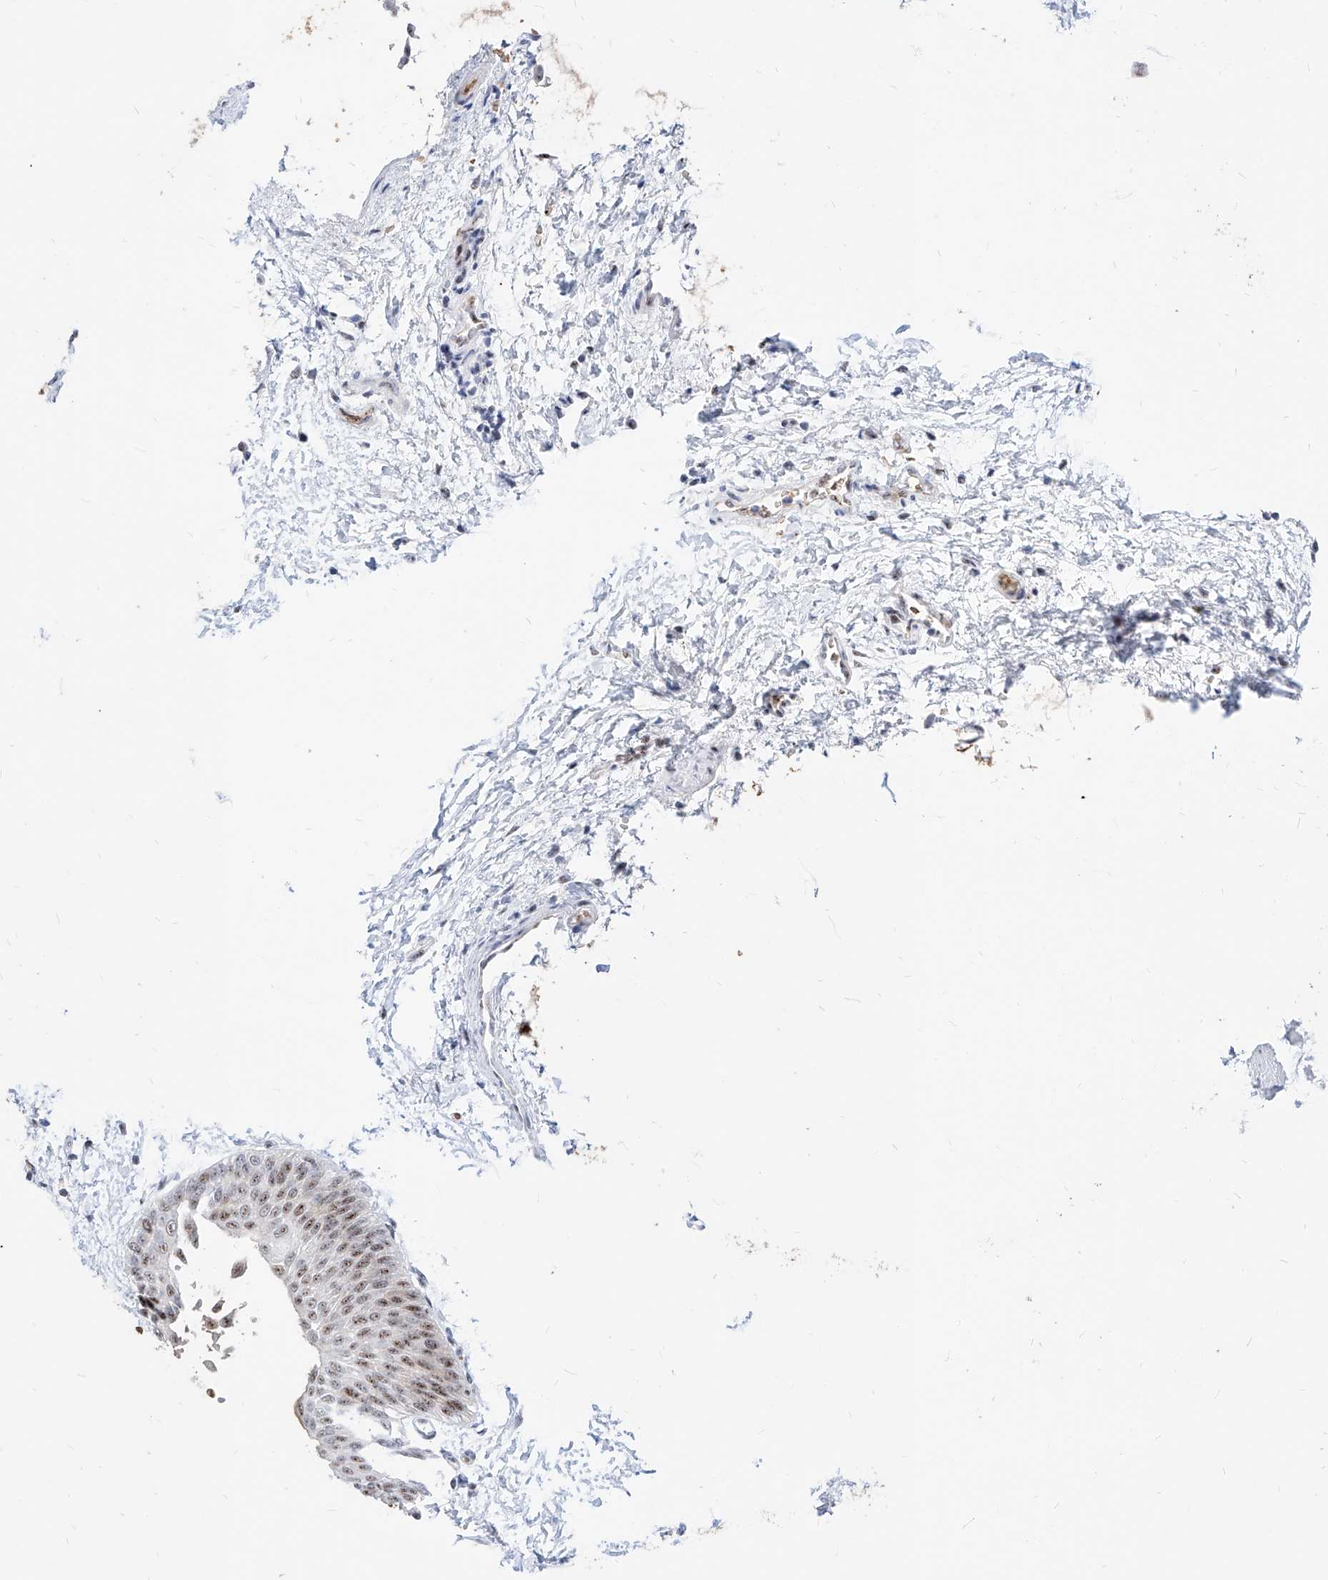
{"staining": {"intensity": "moderate", "quantity": ">75%", "location": "nuclear"}, "tissue": "urothelial cancer", "cell_type": "Tumor cells", "image_type": "cancer", "snomed": [{"axis": "morphology", "description": "Urothelial carcinoma, Low grade"}, {"axis": "topography", "description": "Urinary bladder"}], "caption": "Moderate nuclear positivity for a protein is present in approximately >75% of tumor cells of urothelial cancer using IHC.", "gene": "ZFP42", "patient": {"sex": "female", "age": 60}}